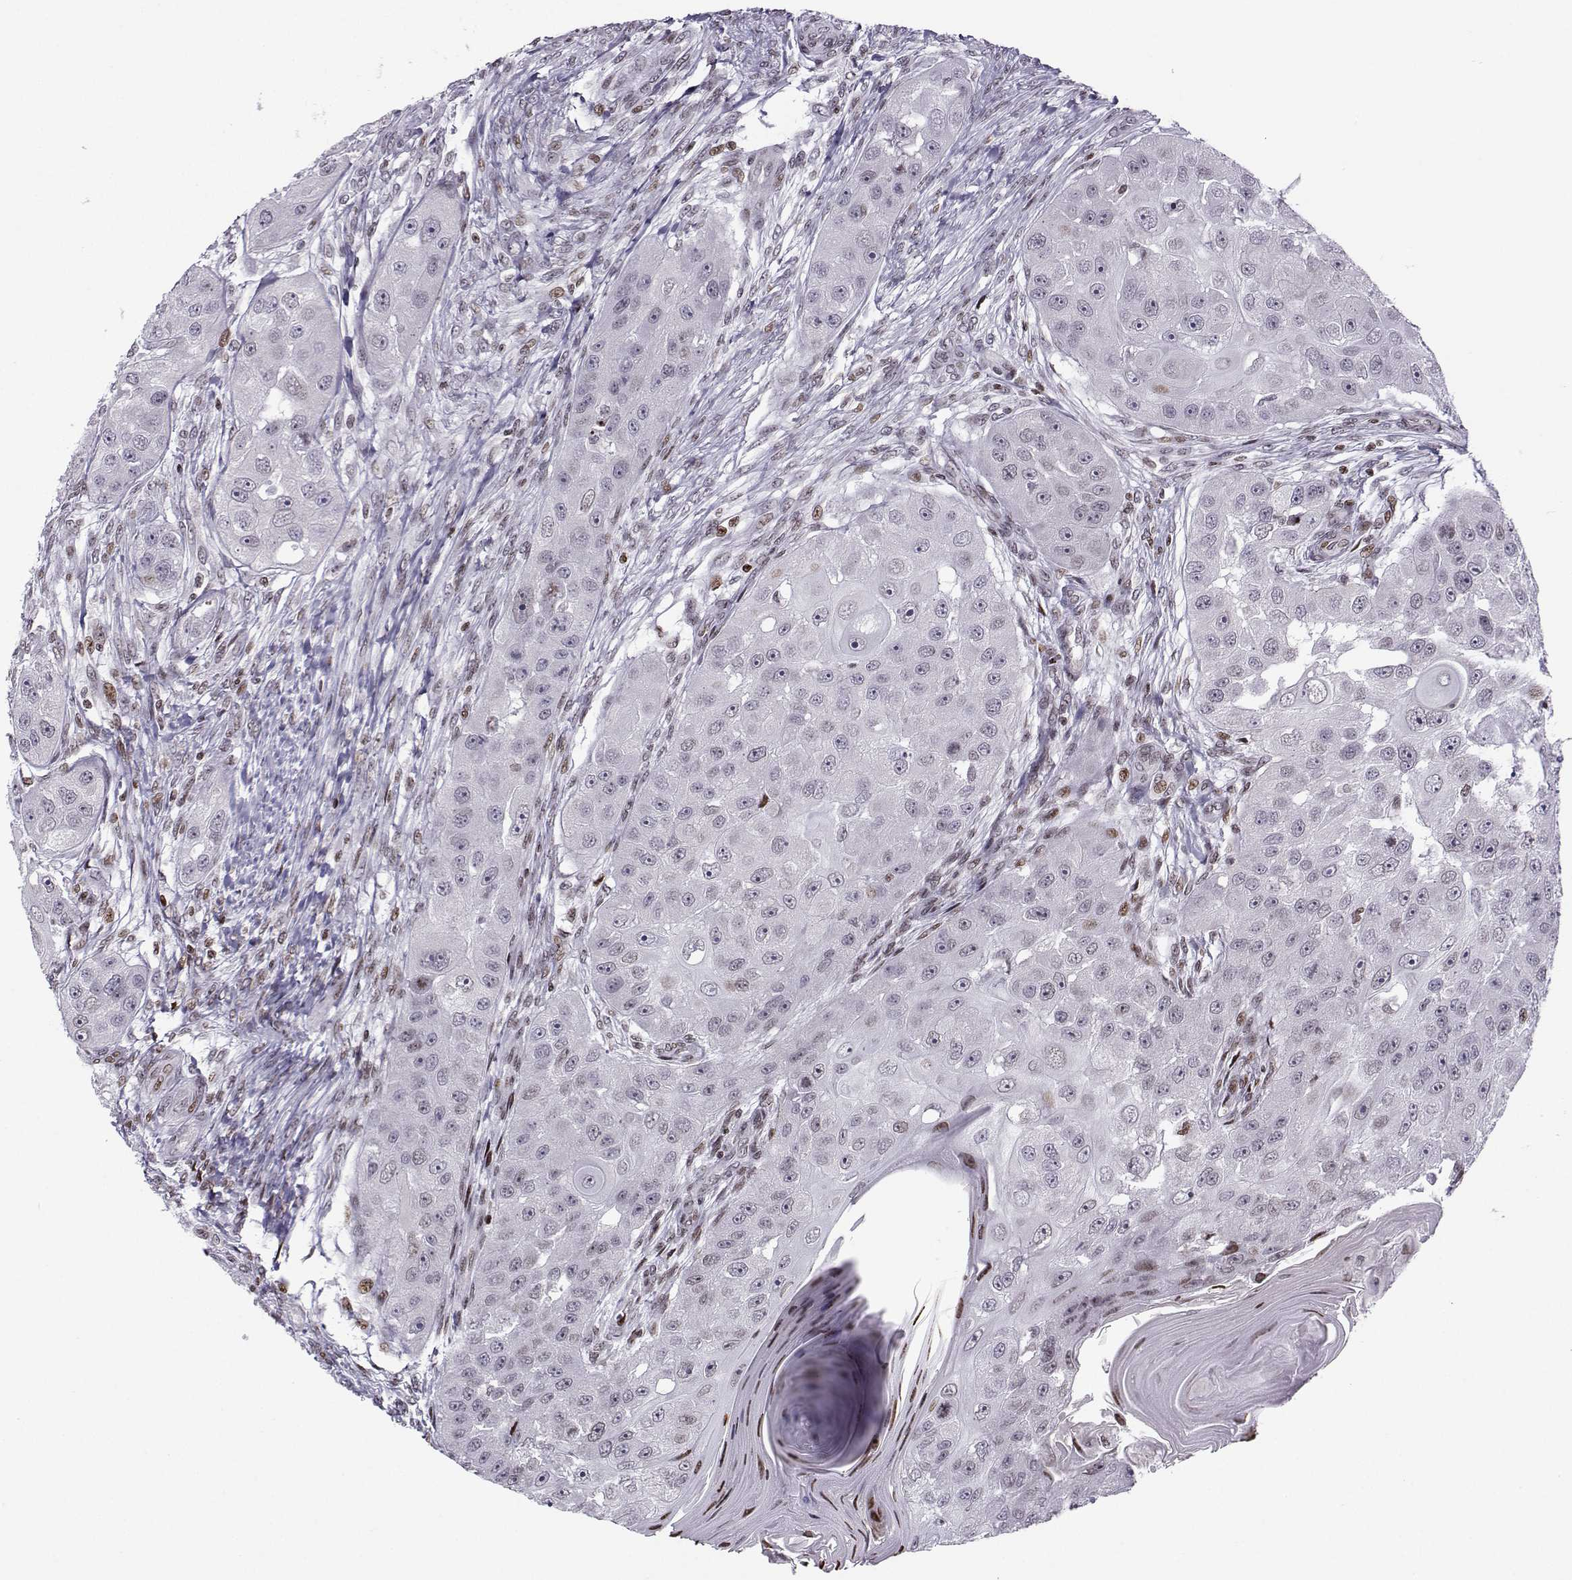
{"staining": {"intensity": "negative", "quantity": "none", "location": "none"}, "tissue": "head and neck cancer", "cell_type": "Tumor cells", "image_type": "cancer", "snomed": [{"axis": "morphology", "description": "Squamous cell carcinoma, NOS"}, {"axis": "topography", "description": "Head-Neck"}], "caption": "High power microscopy micrograph of an immunohistochemistry (IHC) micrograph of squamous cell carcinoma (head and neck), revealing no significant staining in tumor cells.", "gene": "ZNF19", "patient": {"sex": "male", "age": 51}}